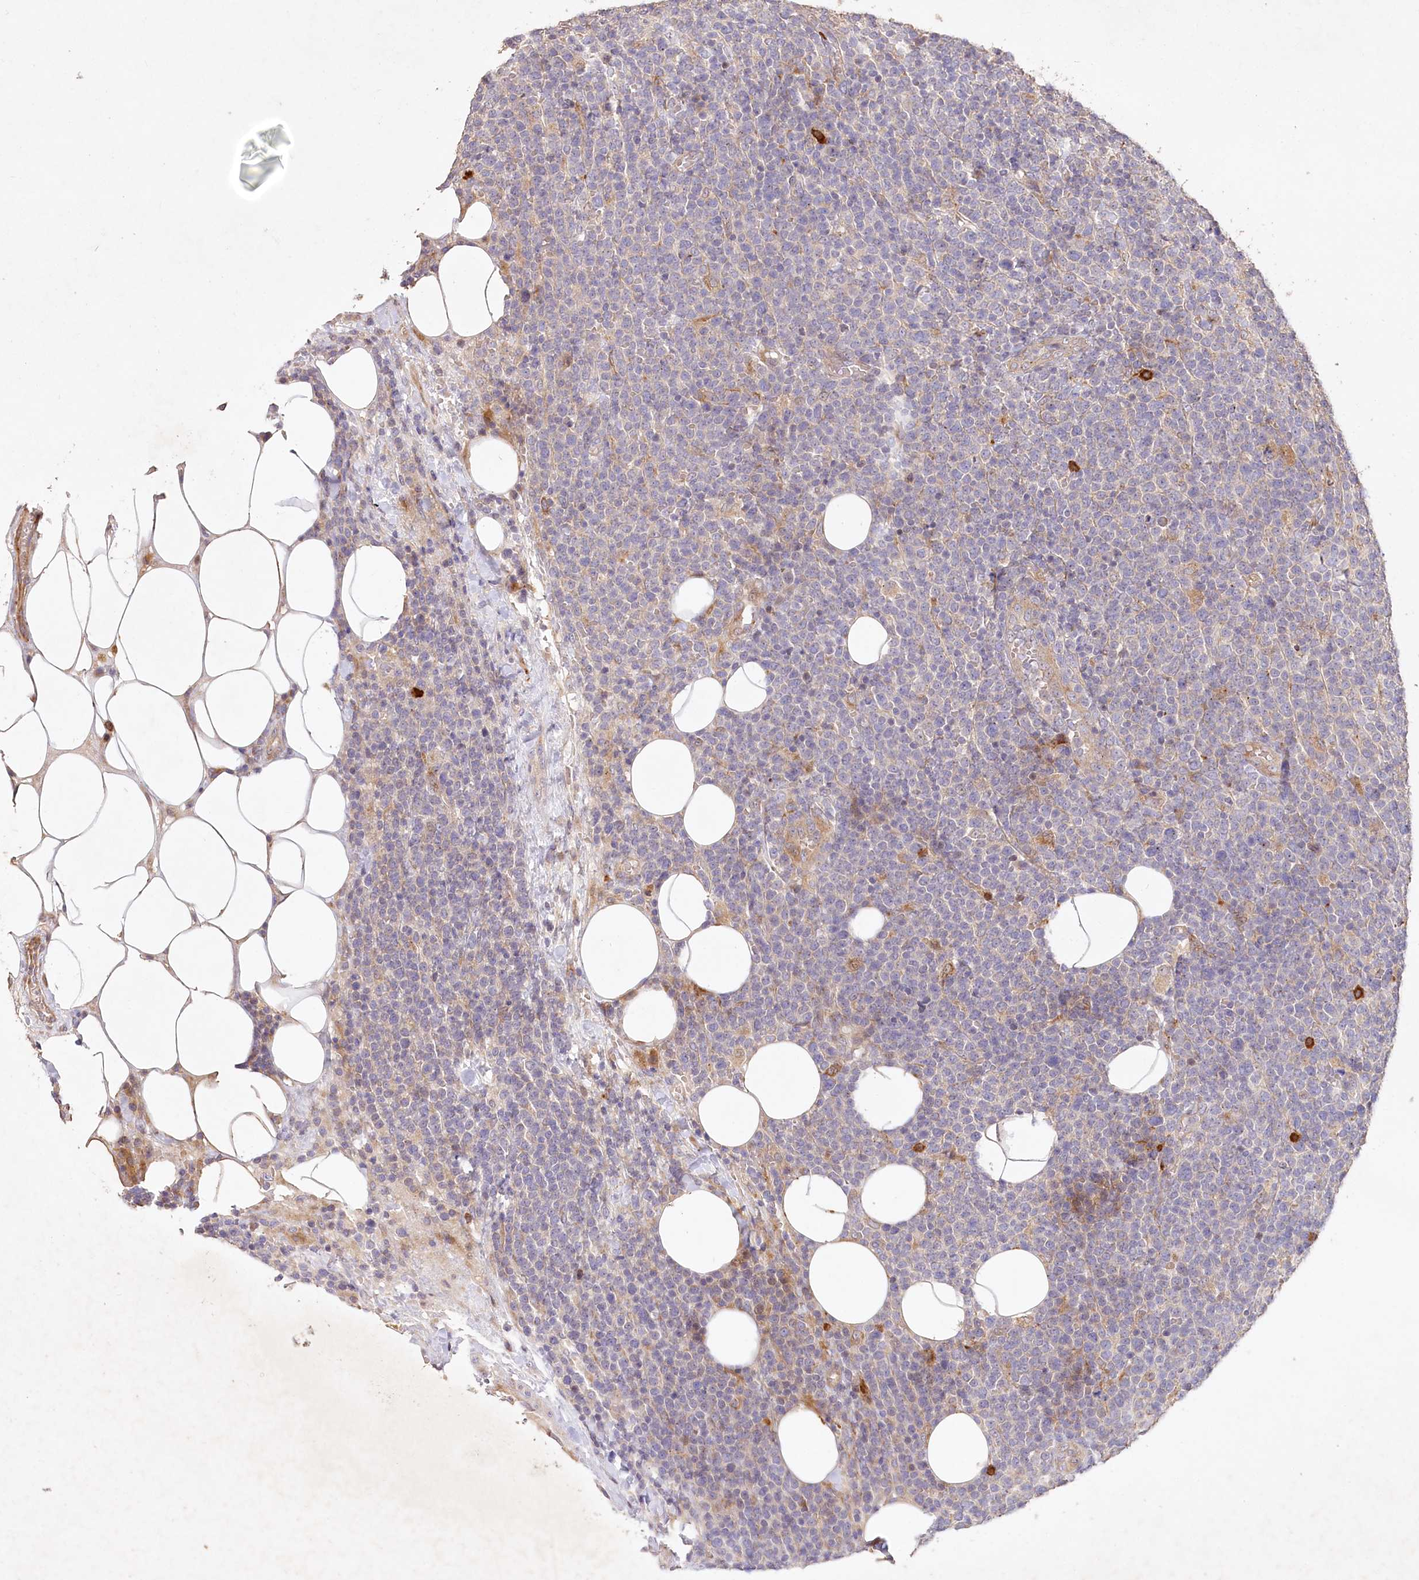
{"staining": {"intensity": "negative", "quantity": "none", "location": "none"}, "tissue": "lymphoma", "cell_type": "Tumor cells", "image_type": "cancer", "snomed": [{"axis": "morphology", "description": "Malignant lymphoma, non-Hodgkin's type, High grade"}, {"axis": "topography", "description": "Lymph node"}], "caption": "The micrograph shows no staining of tumor cells in malignant lymphoma, non-Hodgkin's type (high-grade).", "gene": "IRAK1BP1", "patient": {"sex": "male", "age": 61}}